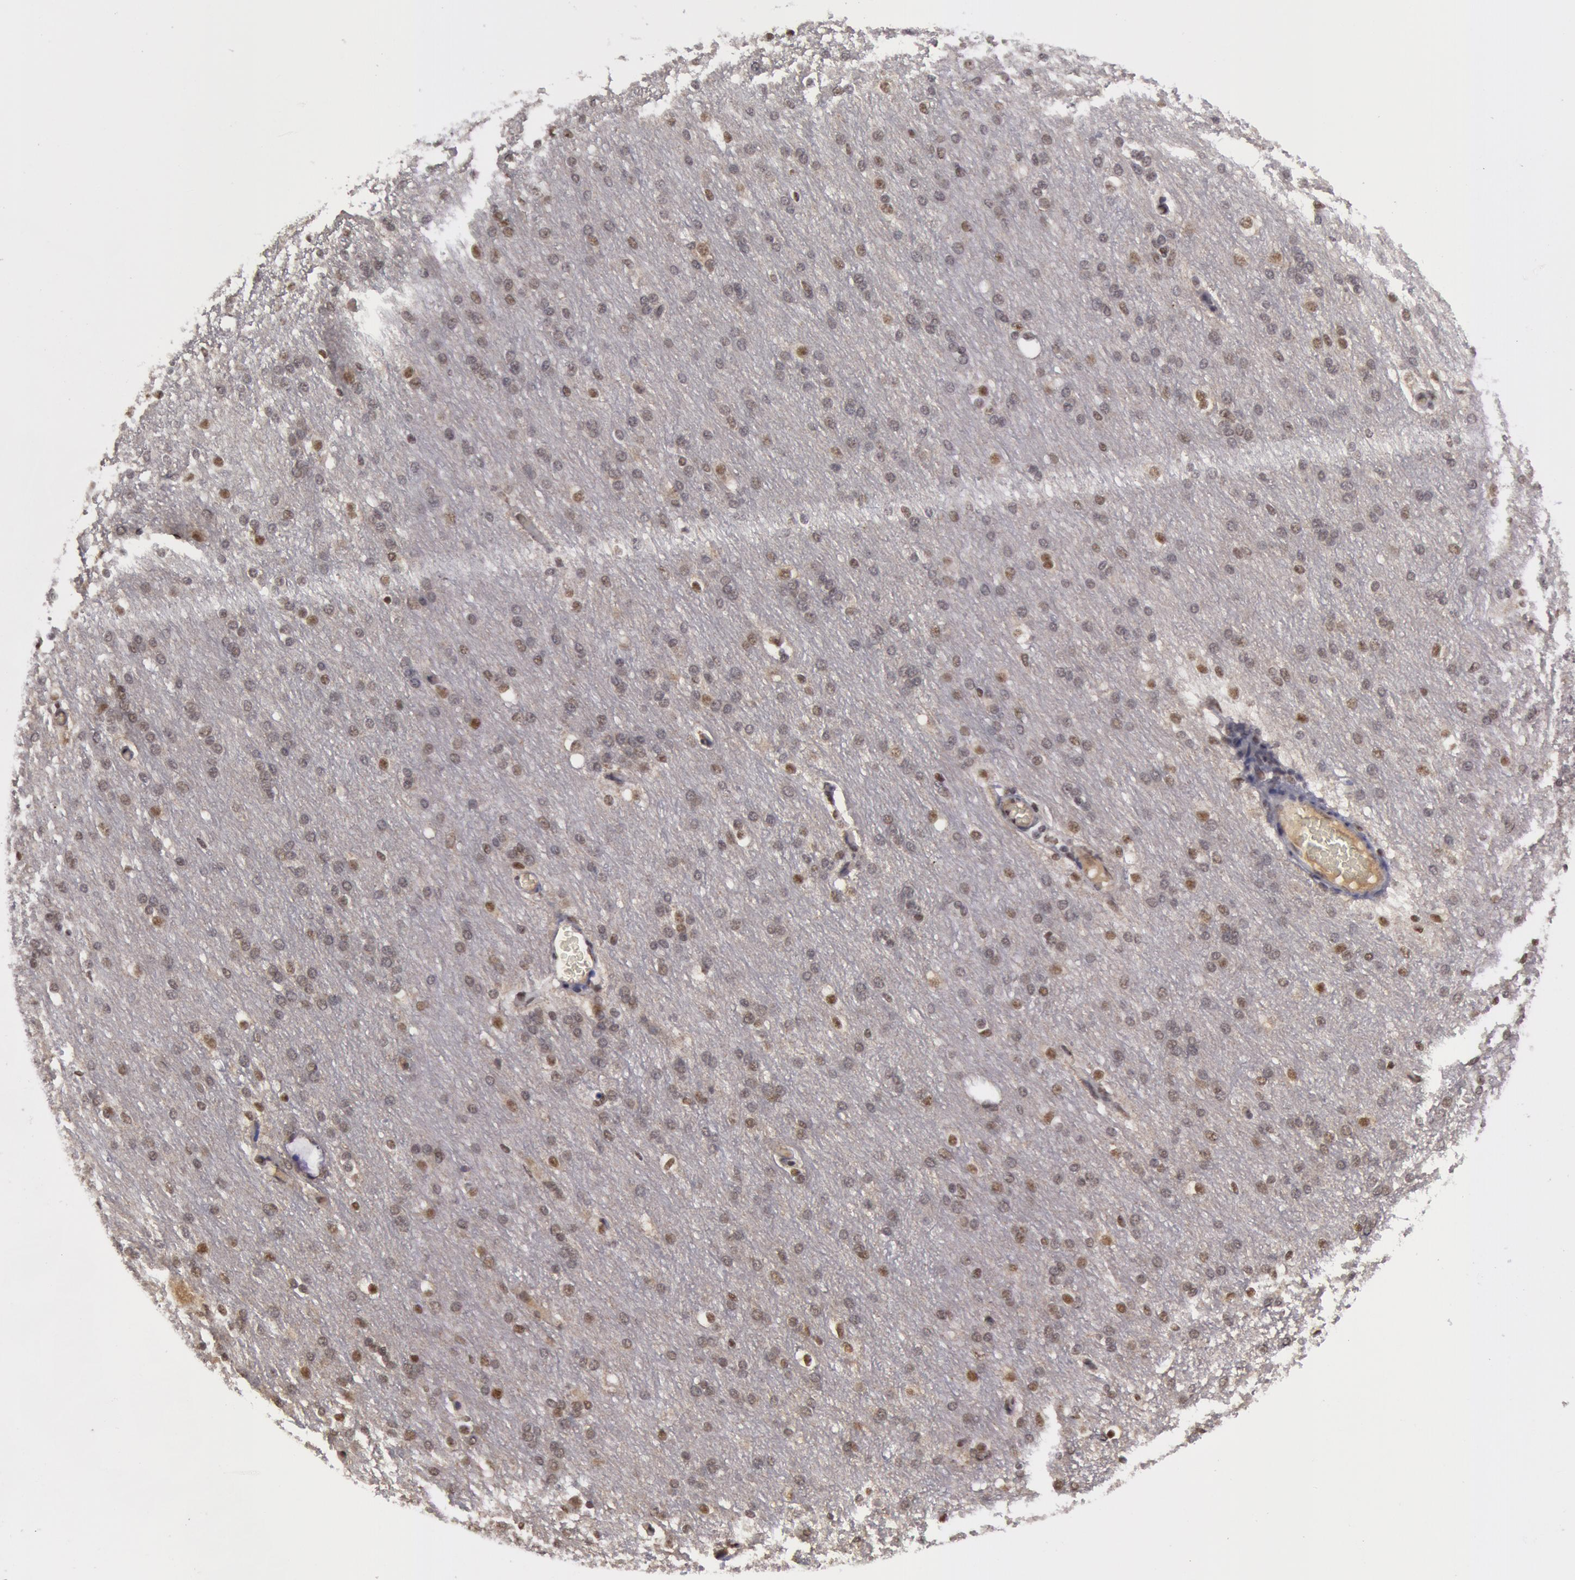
{"staining": {"intensity": "moderate", "quantity": "25%-75%", "location": "nuclear"}, "tissue": "cerebral cortex", "cell_type": "Endothelial cells", "image_type": "normal", "snomed": [{"axis": "morphology", "description": "Normal tissue, NOS"}, {"axis": "morphology", "description": "Inflammation, NOS"}, {"axis": "topography", "description": "Cerebral cortex"}], "caption": "Immunohistochemistry photomicrograph of unremarkable cerebral cortex: human cerebral cortex stained using immunohistochemistry exhibits medium levels of moderate protein expression localized specifically in the nuclear of endothelial cells, appearing as a nuclear brown color.", "gene": "VRTN", "patient": {"sex": "male", "age": 6}}